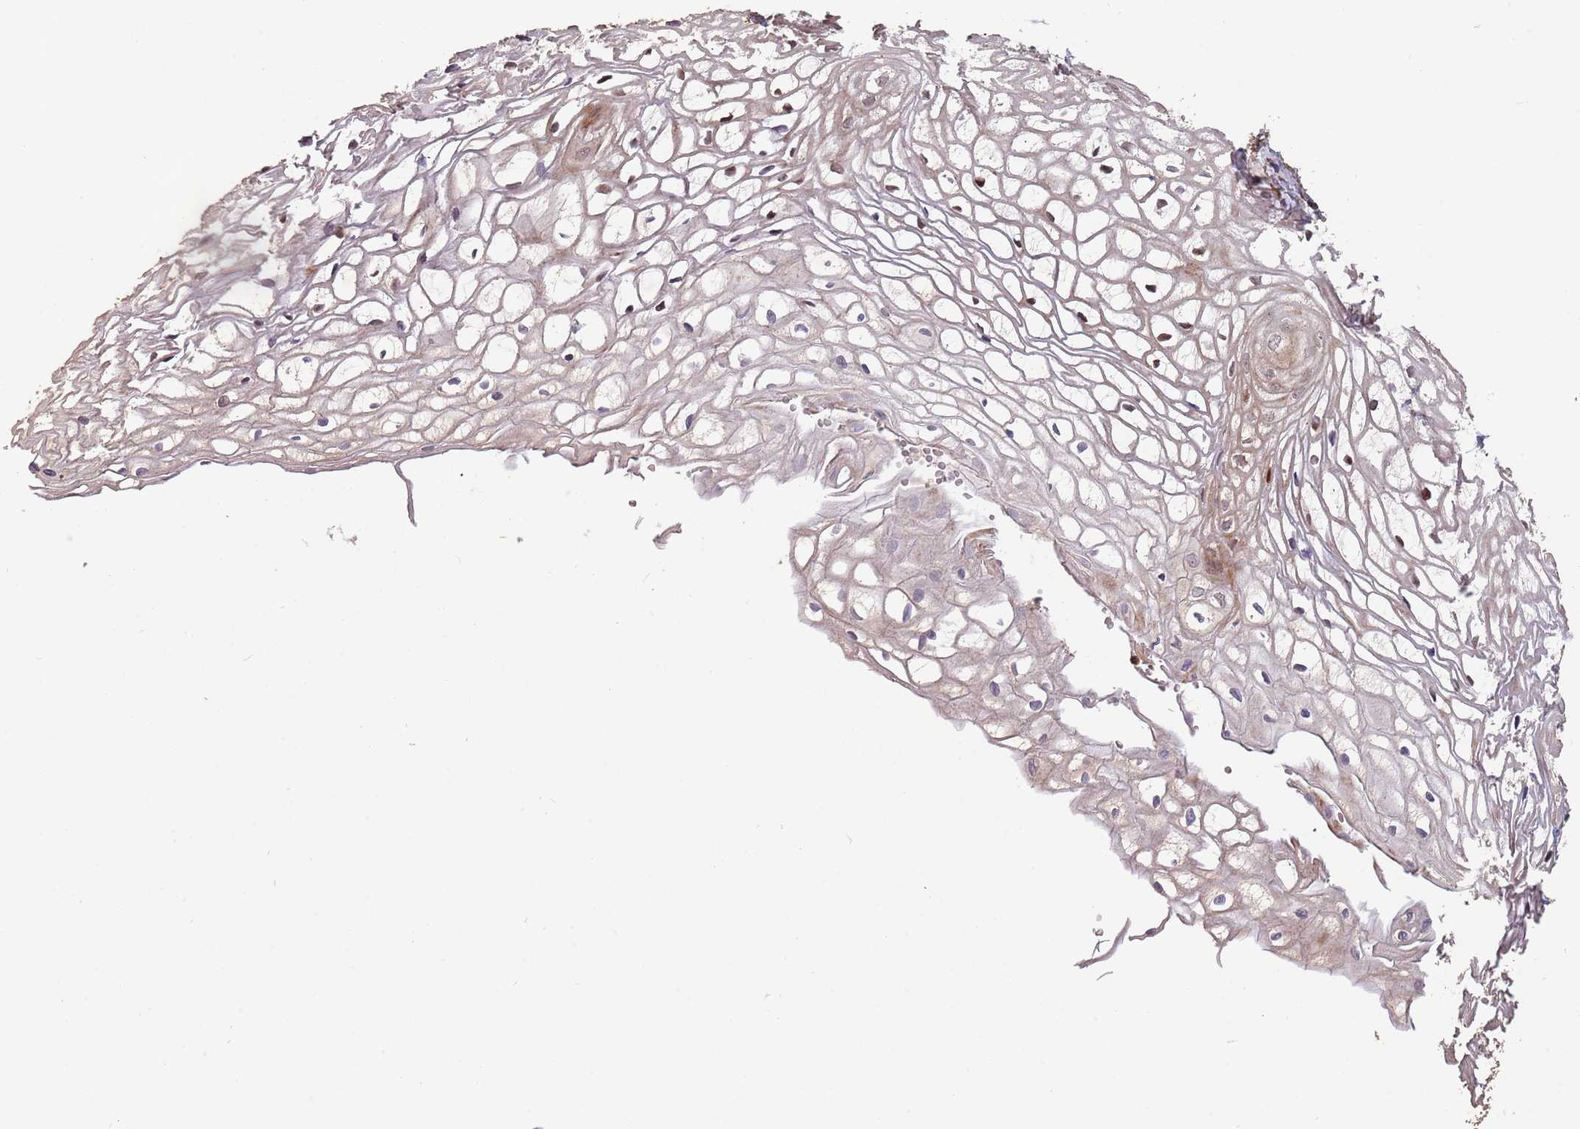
{"staining": {"intensity": "strong", "quantity": "25%-75%", "location": "cytoplasmic/membranous,nuclear"}, "tissue": "vagina", "cell_type": "Squamous epithelial cells", "image_type": "normal", "snomed": [{"axis": "morphology", "description": "Normal tissue, NOS"}, {"axis": "topography", "description": "Vagina"}], "caption": "Squamous epithelial cells exhibit strong cytoplasmic/membranous,nuclear expression in approximately 25%-75% of cells in normal vagina.", "gene": "ZNF428", "patient": {"sex": "female", "age": 34}}